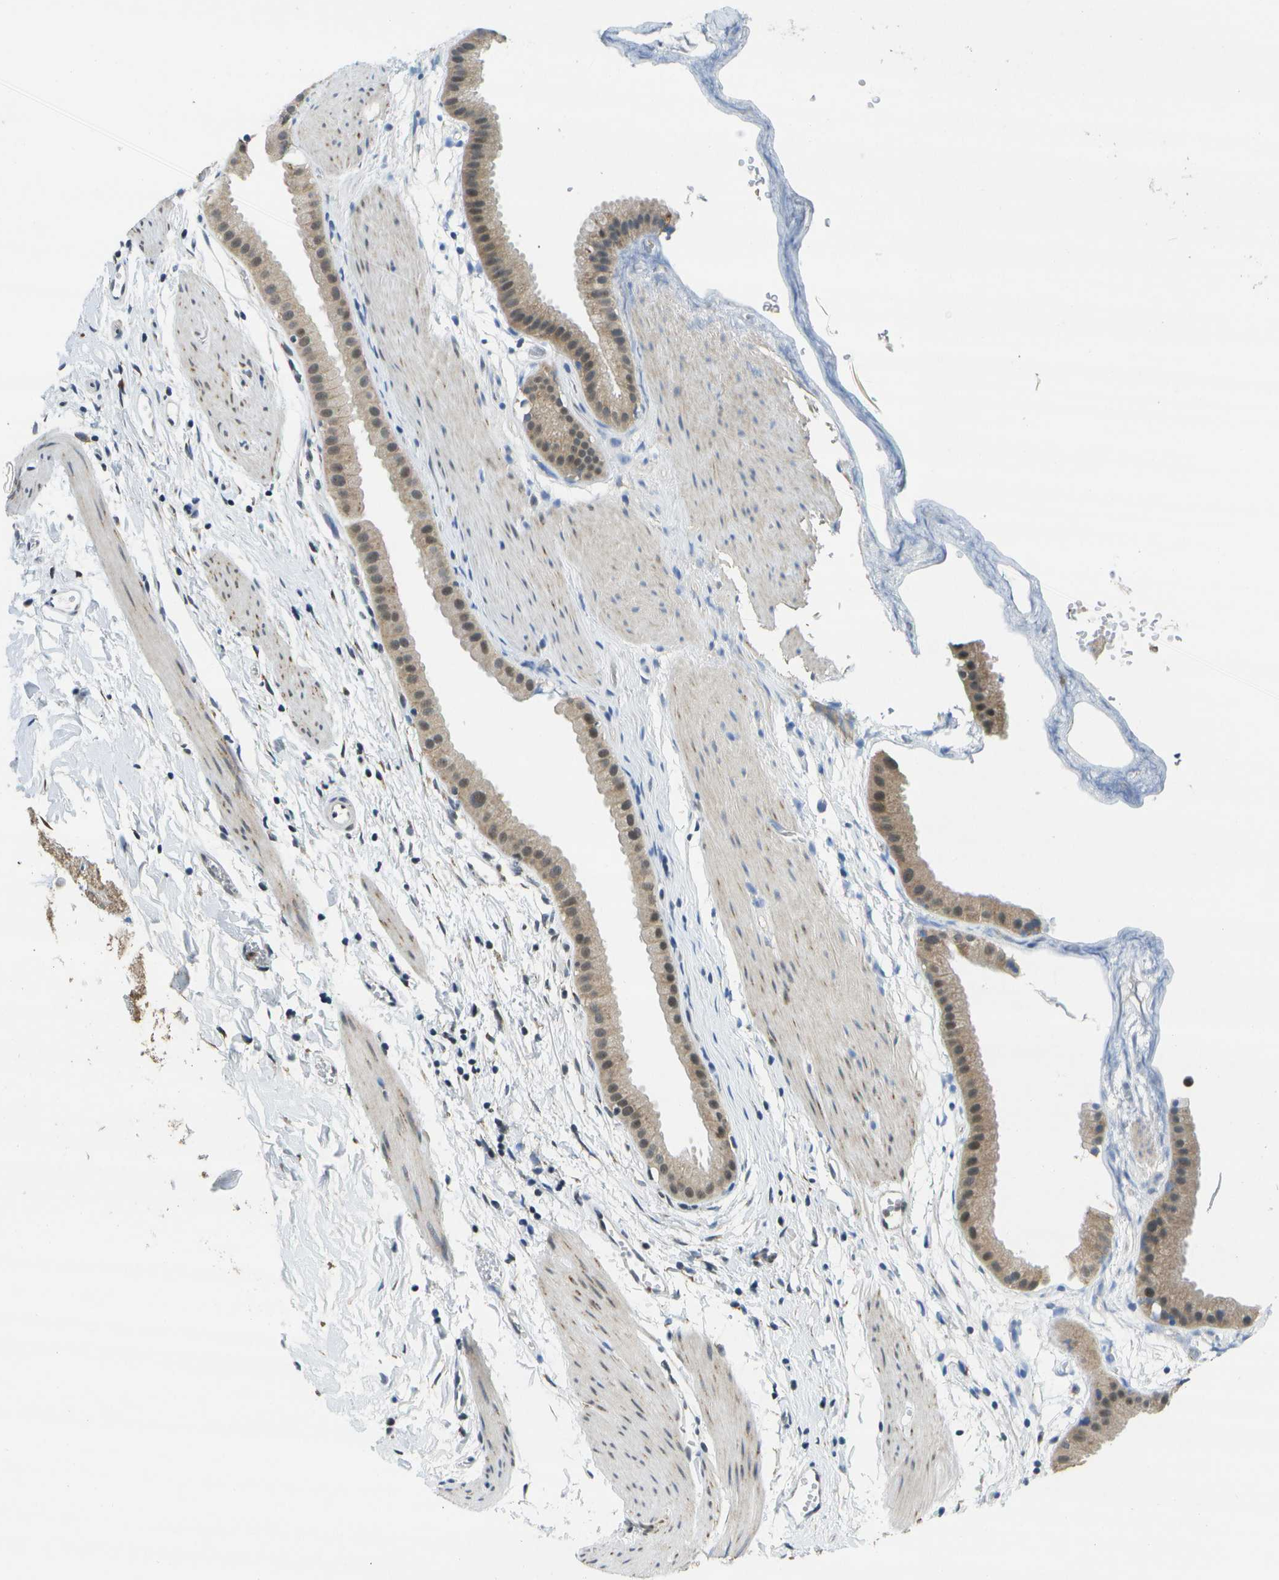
{"staining": {"intensity": "moderate", "quantity": "25%-75%", "location": "cytoplasmic/membranous,nuclear"}, "tissue": "gallbladder", "cell_type": "Glandular cells", "image_type": "normal", "snomed": [{"axis": "morphology", "description": "Normal tissue, NOS"}, {"axis": "topography", "description": "Gallbladder"}], "caption": "IHC photomicrograph of benign gallbladder: human gallbladder stained using immunohistochemistry exhibits medium levels of moderate protein expression localized specifically in the cytoplasmic/membranous,nuclear of glandular cells, appearing as a cytoplasmic/membranous,nuclear brown color.", "gene": "DSE", "patient": {"sex": "female", "age": 64}}